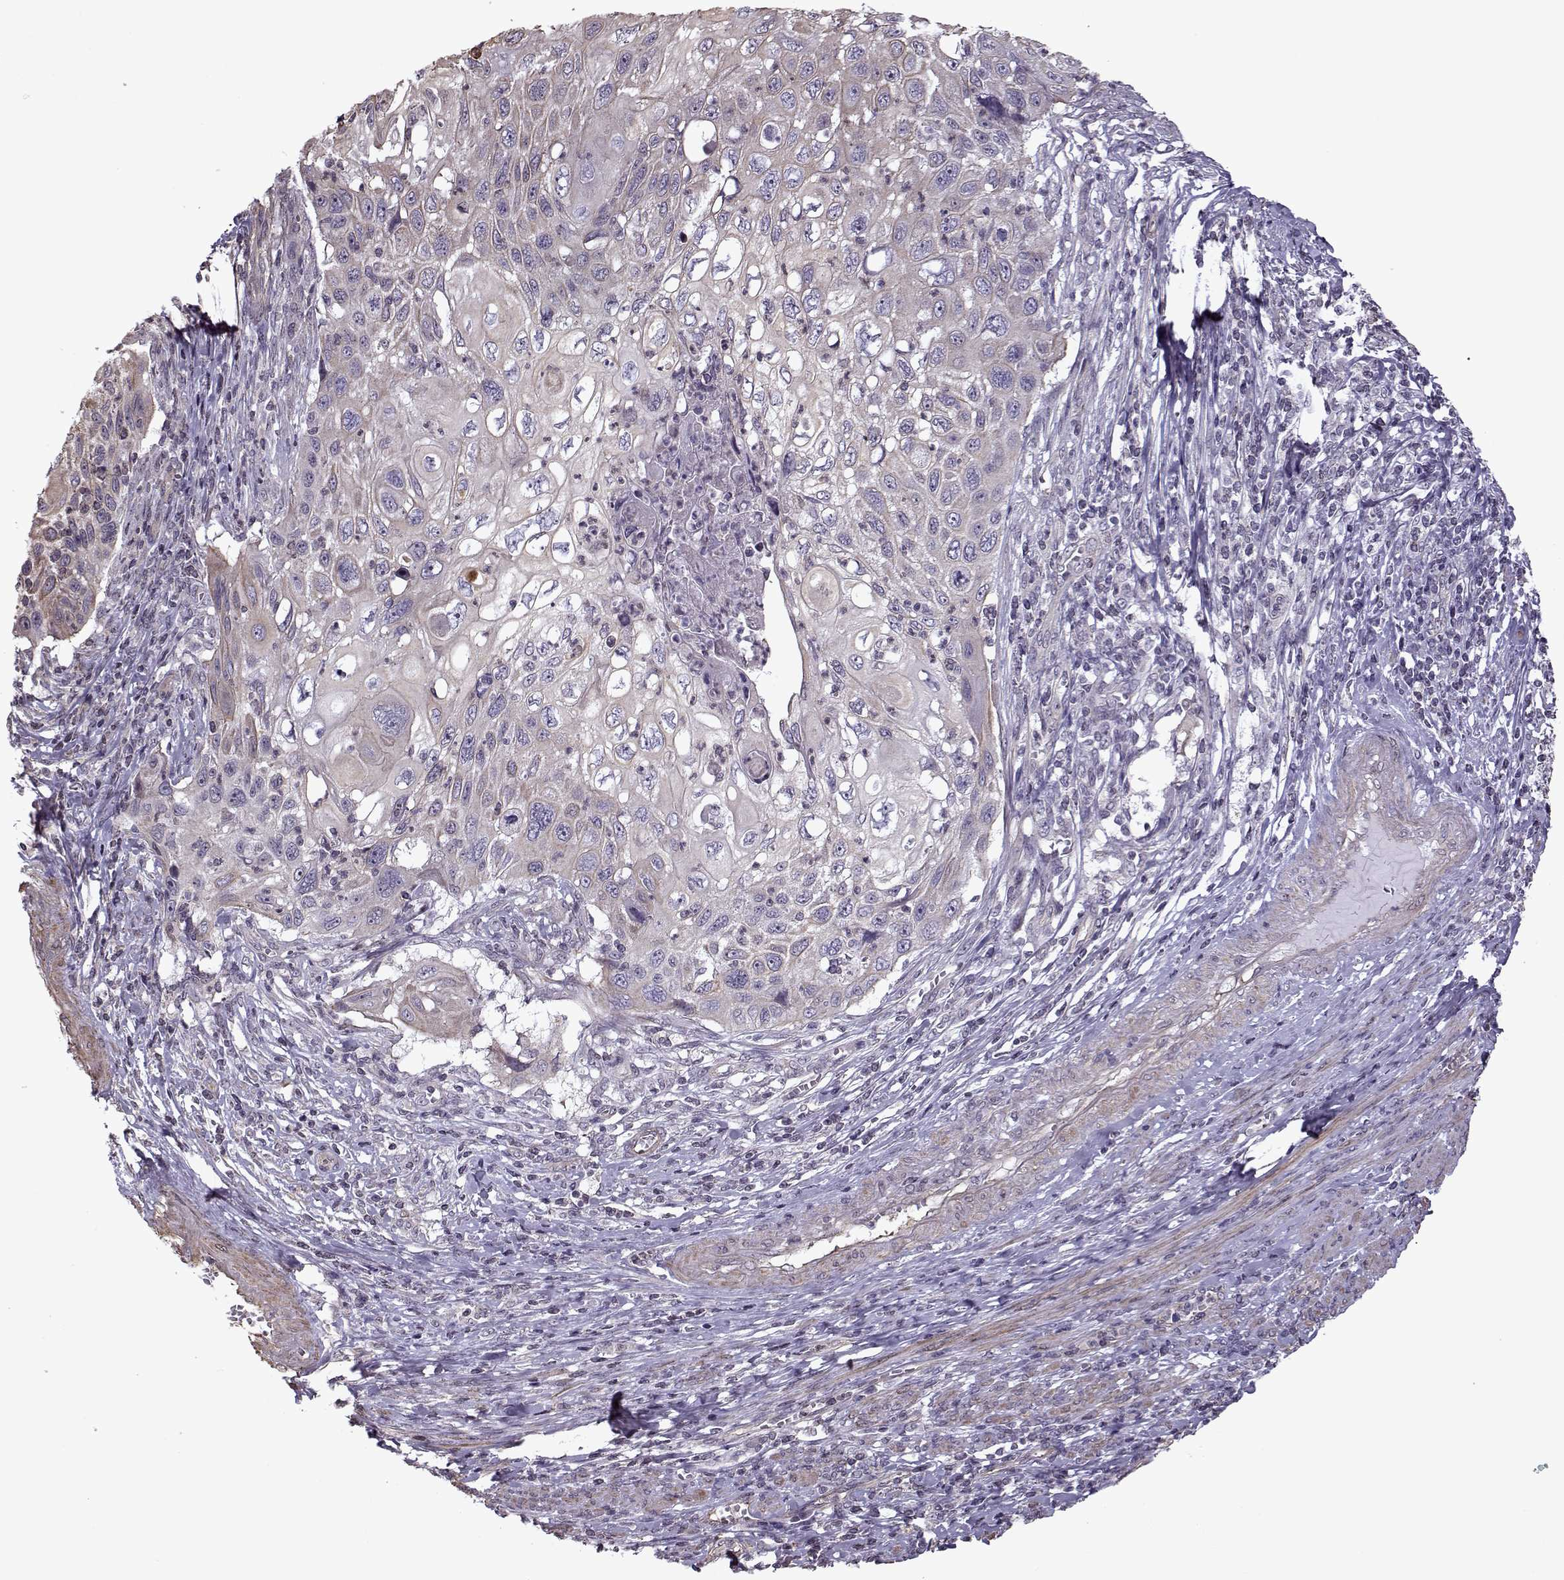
{"staining": {"intensity": "moderate", "quantity": "<25%", "location": "cytoplasmic/membranous"}, "tissue": "cervical cancer", "cell_type": "Tumor cells", "image_type": "cancer", "snomed": [{"axis": "morphology", "description": "Squamous cell carcinoma, NOS"}, {"axis": "topography", "description": "Cervix"}], "caption": "Cervical cancer (squamous cell carcinoma) stained with a protein marker displays moderate staining in tumor cells.", "gene": "KRT9", "patient": {"sex": "female", "age": 70}}